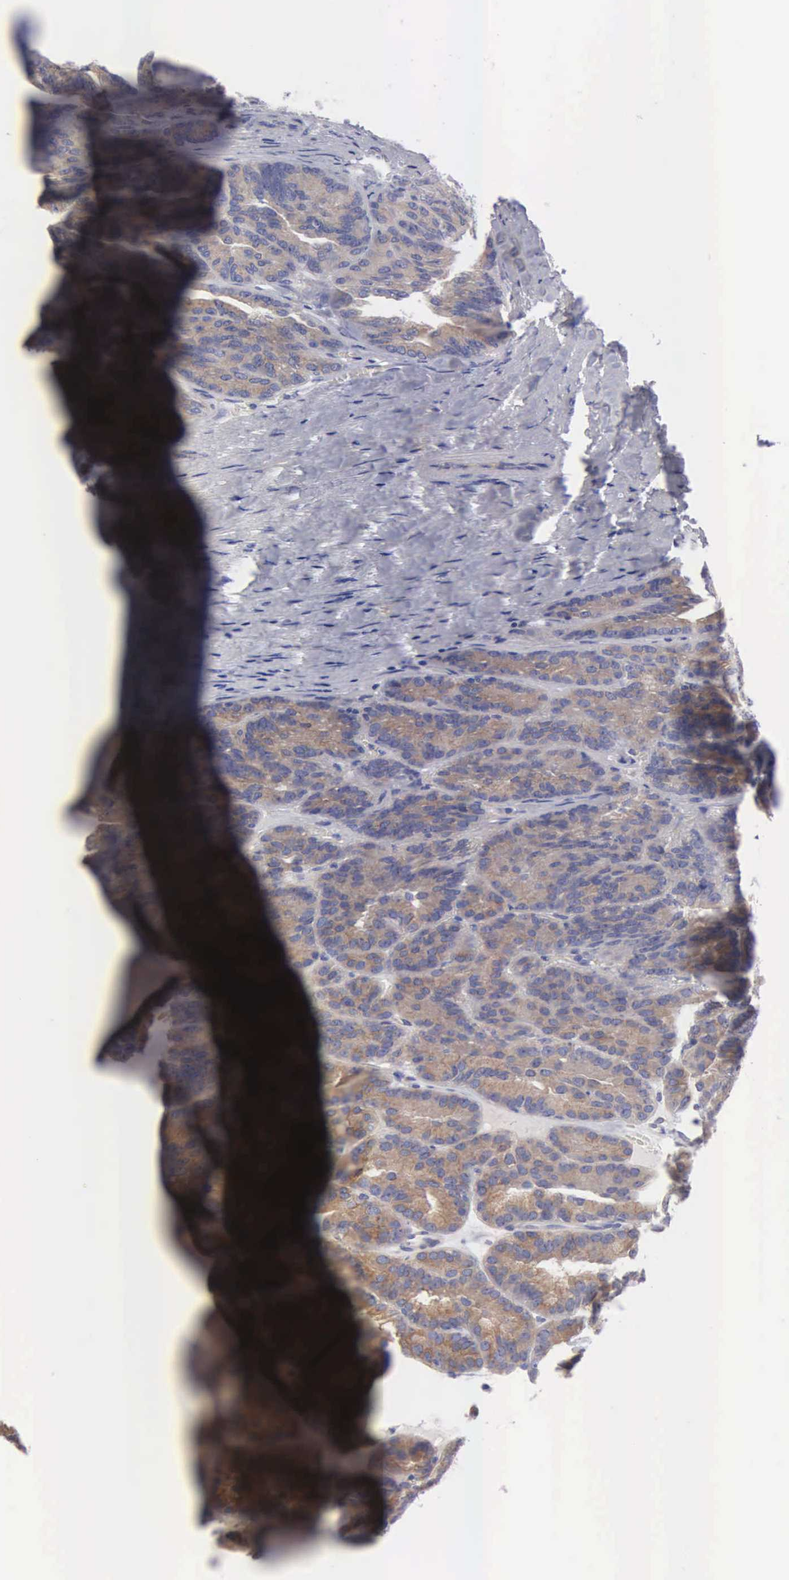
{"staining": {"intensity": "weak", "quantity": ">75%", "location": "cytoplasmic/membranous"}, "tissue": "renal cancer", "cell_type": "Tumor cells", "image_type": "cancer", "snomed": [{"axis": "morphology", "description": "Adenocarcinoma, NOS"}, {"axis": "topography", "description": "Kidney"}], "caption": "There is low levels of weak cytoplasmic/membranous positivity in tumor cells of renal cancer (adenocarcinoma), as demonstrated by immunohistochemical staining (brown color).", "gene": "CEP170B", "patient": {"sex": "male", "age": 46}}